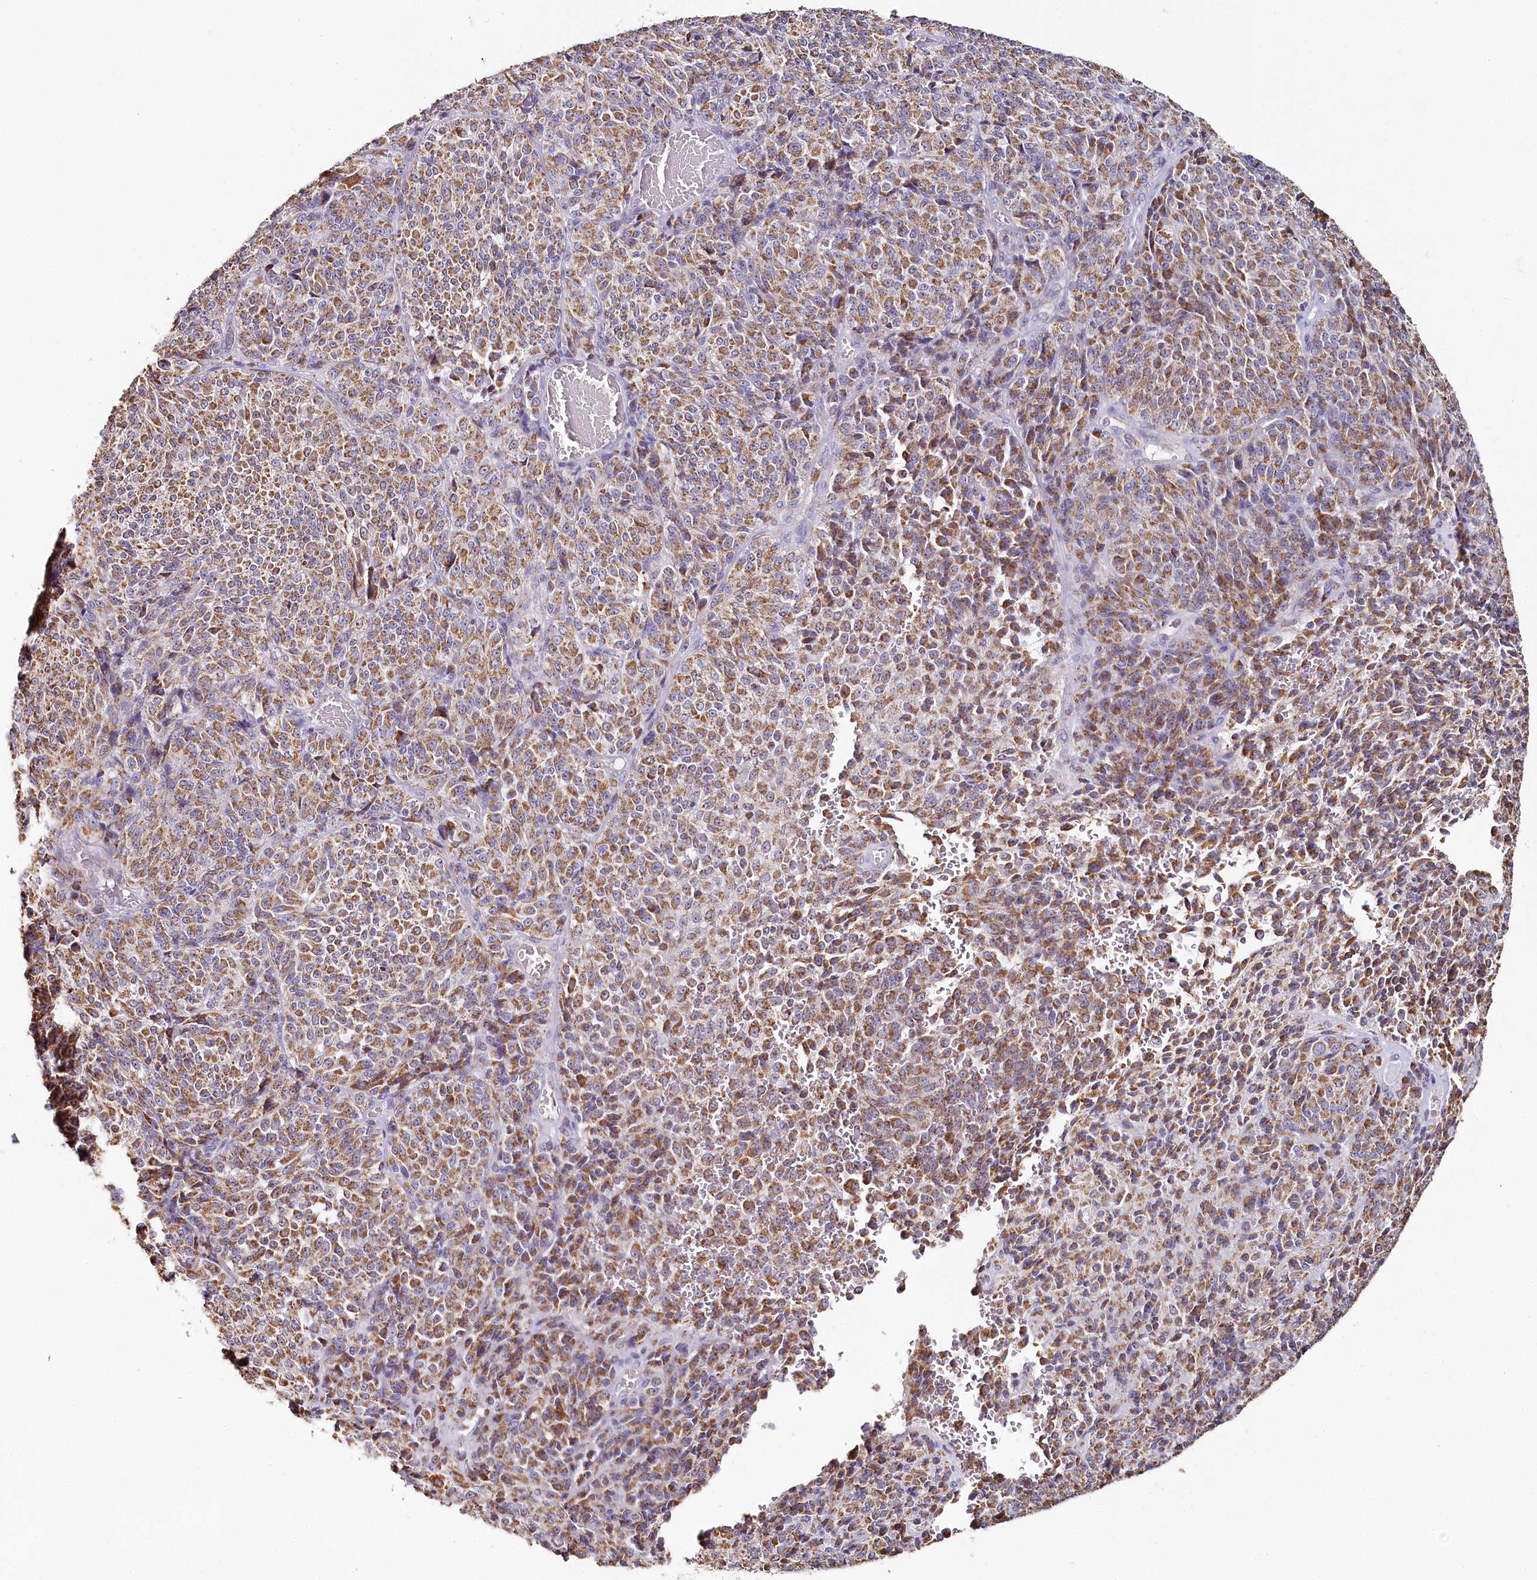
{"staining": {"intensity": "moderate", "quantity": ">75%", "location": "cytoplasmic/membranous"}, "tissue": "melanoma", "cell_type": "Tumor cells", "image_type": "cancer", "snomed": [{"axis": "morphology", "description": "Malignant melanoma, Metastatic site"}, {"axis": "topography", "description": "Brain"}], "caption": "DAB immunohistochemical staining of melanoma reveals moderate cytoplasmic/membranous protein staining in about >75% of tumor cells.", "gene": "MMP25", "patient": {"sex": "female", "age": 56}}